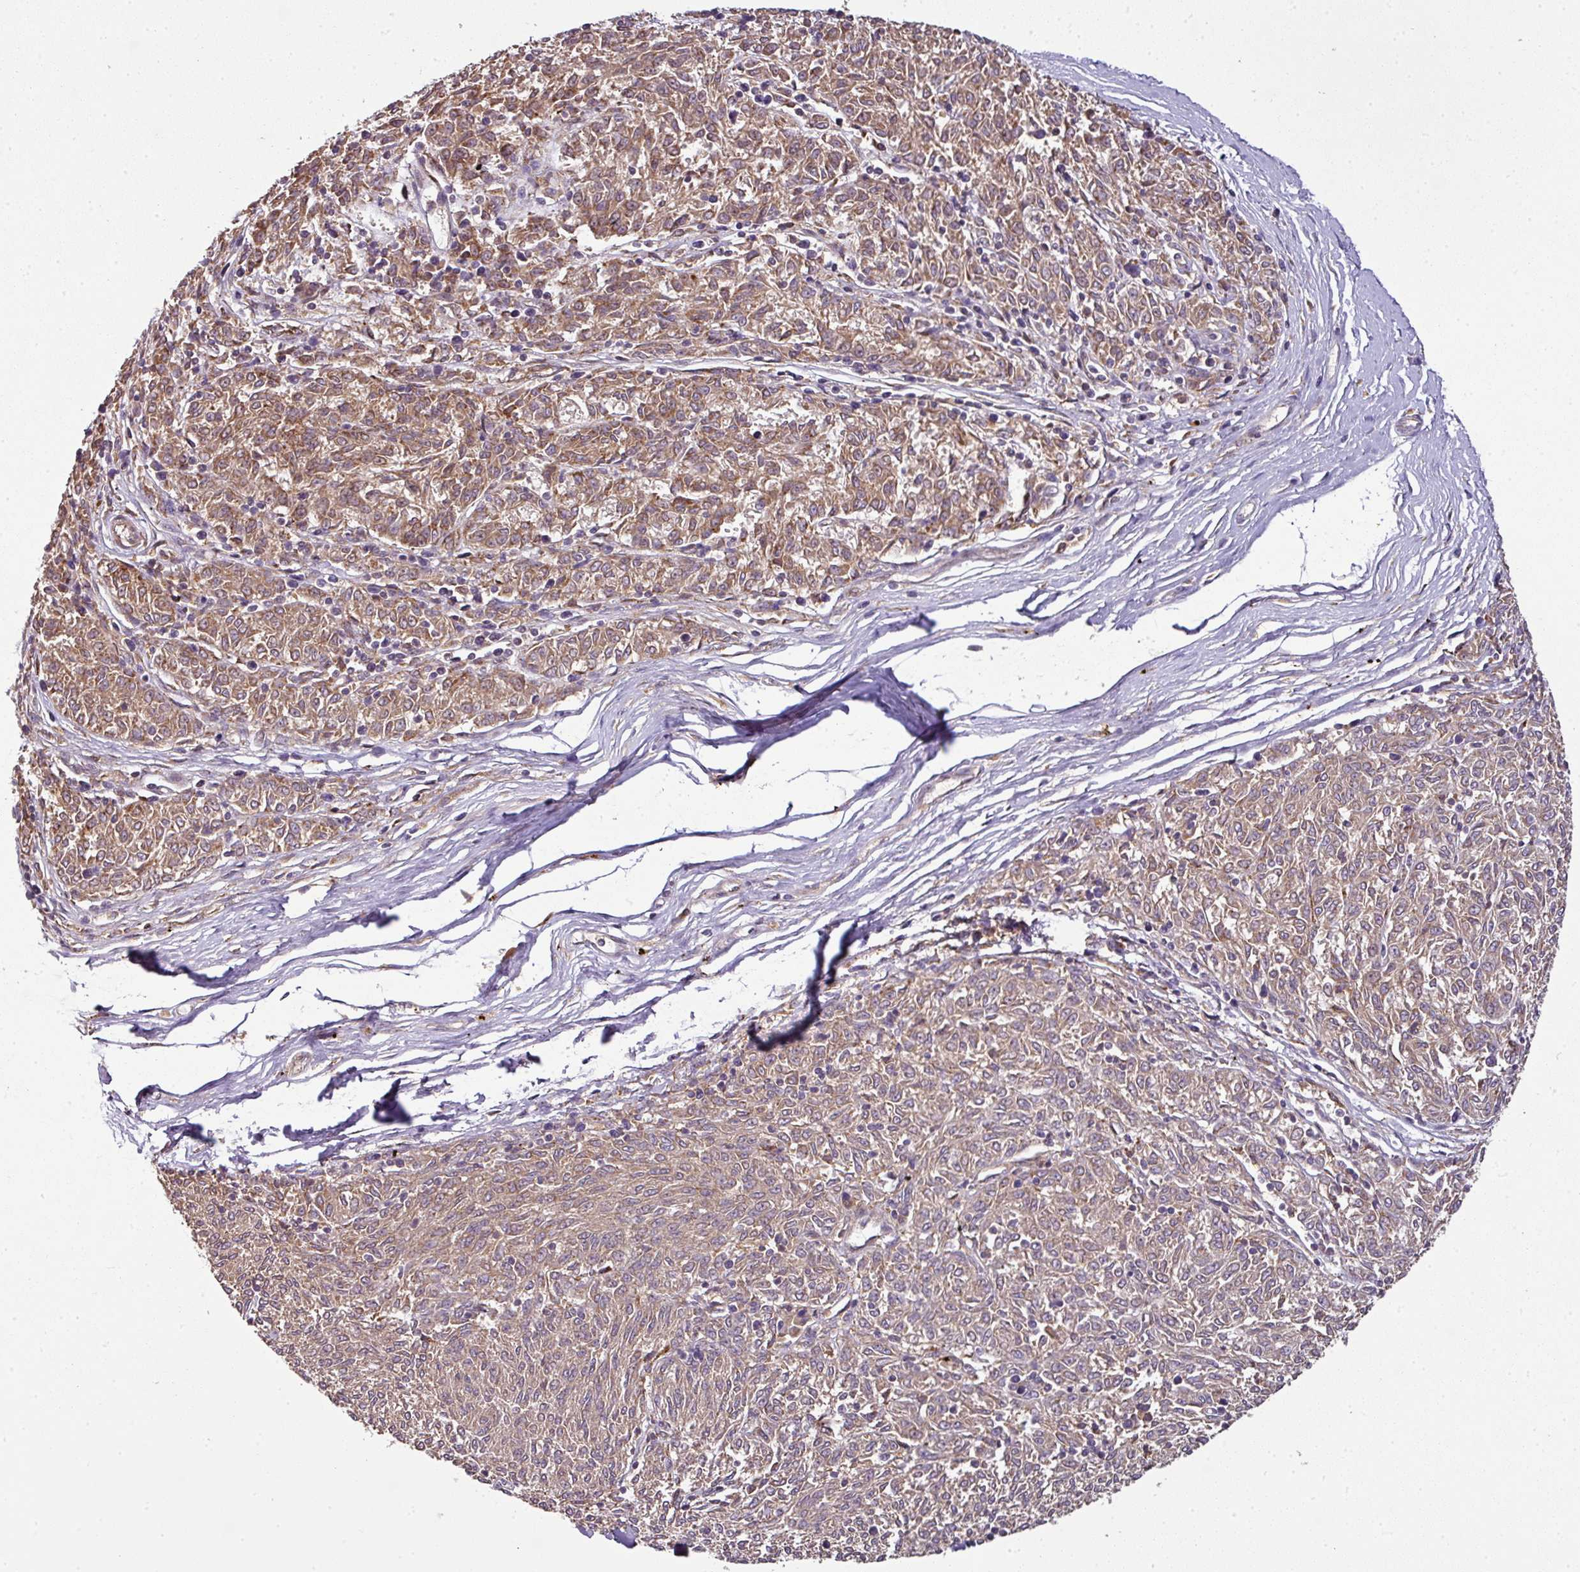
{"staining": {"intensity": "moderate", "quantity": ">75%", "location": "cytoplasmic/membranous"}, "tissue": "melanoma", "cell_type": "Tumor cells", "image_type": "cancer", "snomed": [{"axis": "morphology", "description": "Malignant melanoma, NOS"}, {"axis": "topography", "description": "Skin"}], "caption": "Malignant melanoma was stained to show a protein in brown. There is medium levels of moderate cytoplasmic/membranous staining in about >75% of tumor cells. Nuclei are stained in blue.", "gene": "SPCS3", "patient": {"sex": "female", "age": 72}}